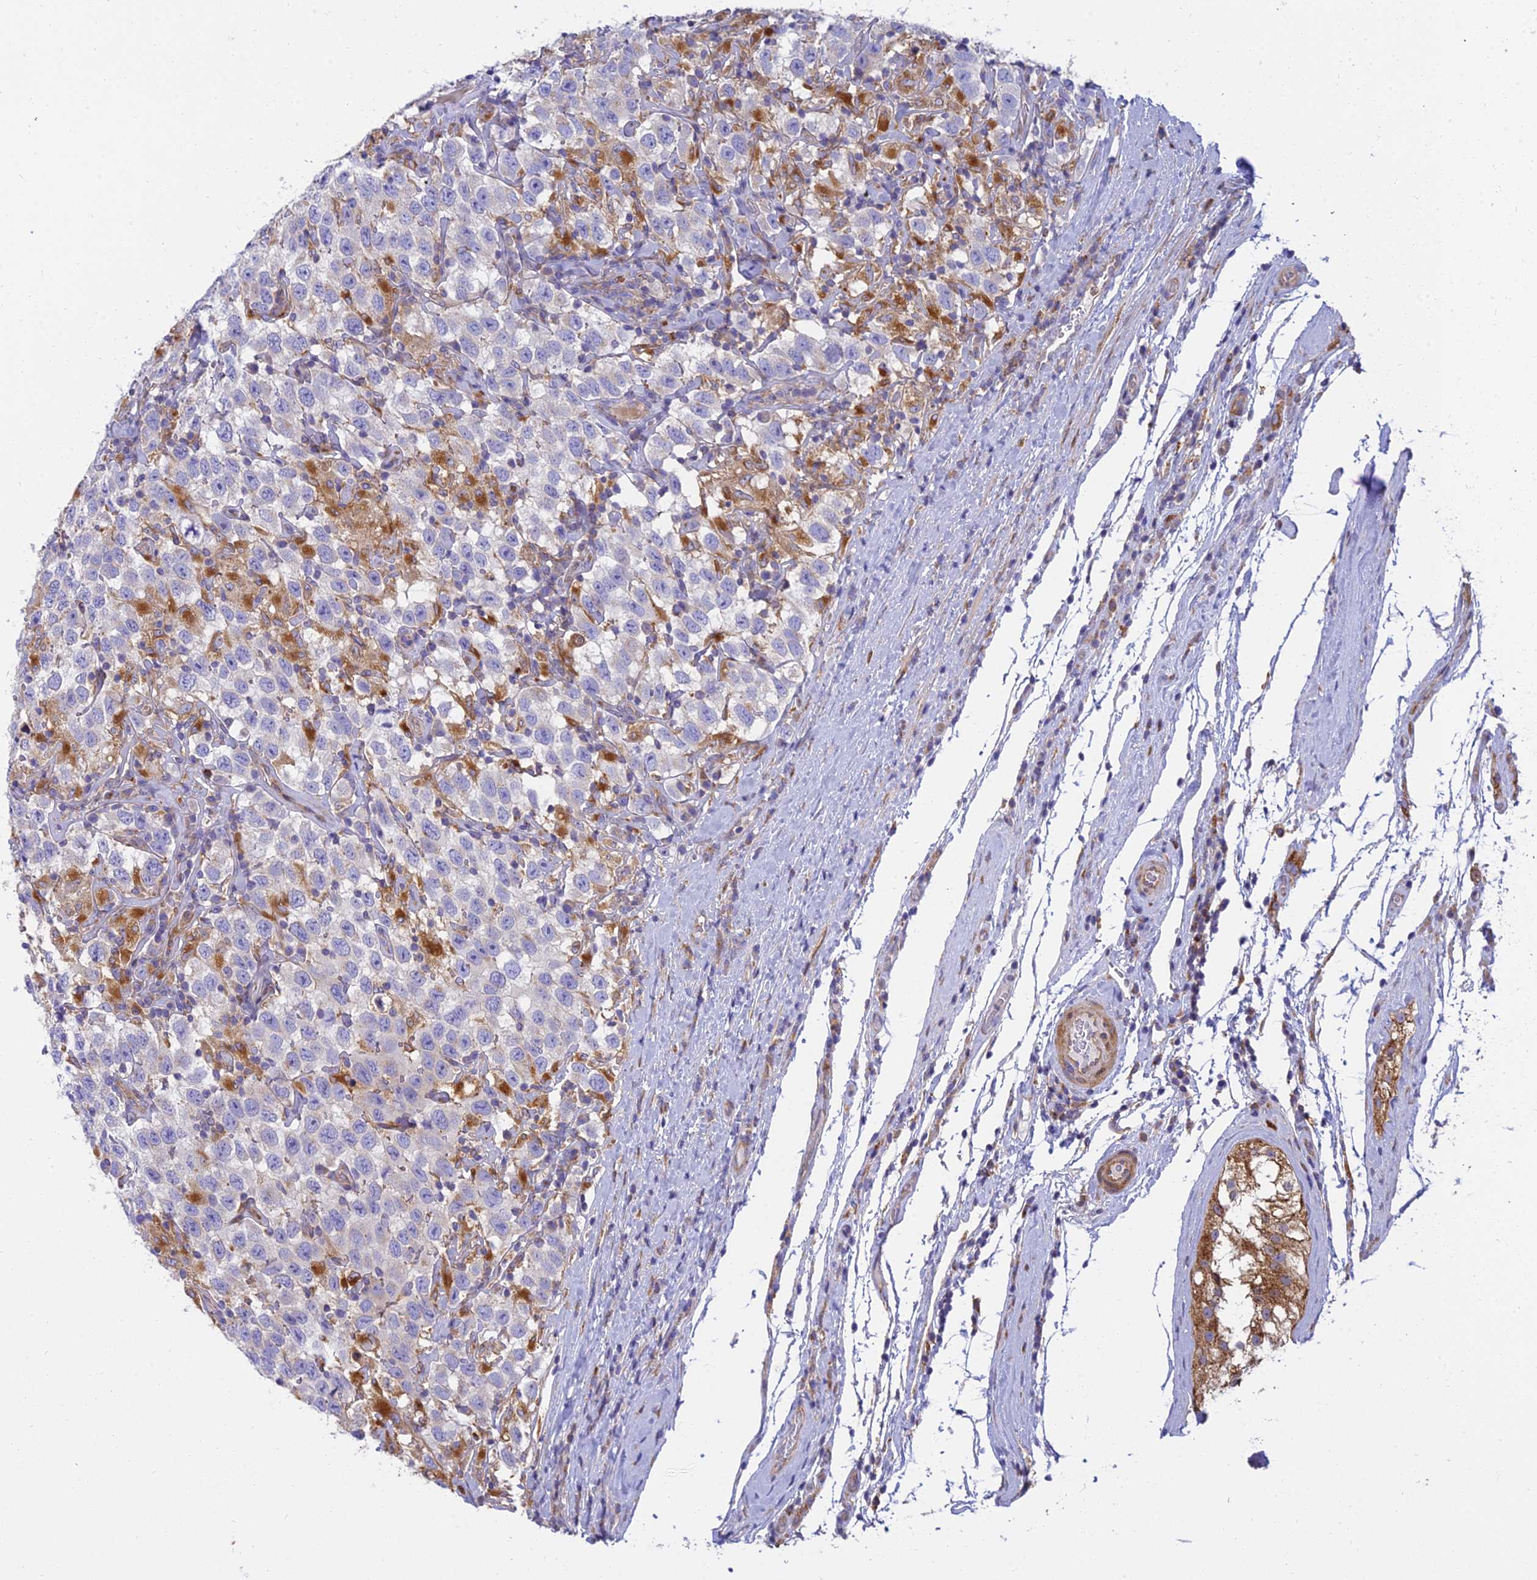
{"staining": {"intensity": "negative", "quantity": "none", "location": "none"}, "tissue": "testis cancer", "cell_type": "Tumor cells", "image_type": "cancer", "snomed": [{"axis": "morphology", "description": "Seminoma, NOS"}, {"axis": "topography", "description": "Testis"}], "caption": "DAB immunohistochemical staining of human seminoma (testis) reveals no significant staining in tumor cells. (DAB immunohistochemistry (IHC), high magnification).", "gene": "CLCN7", "patient": {"sex": "male", "age": 41}}